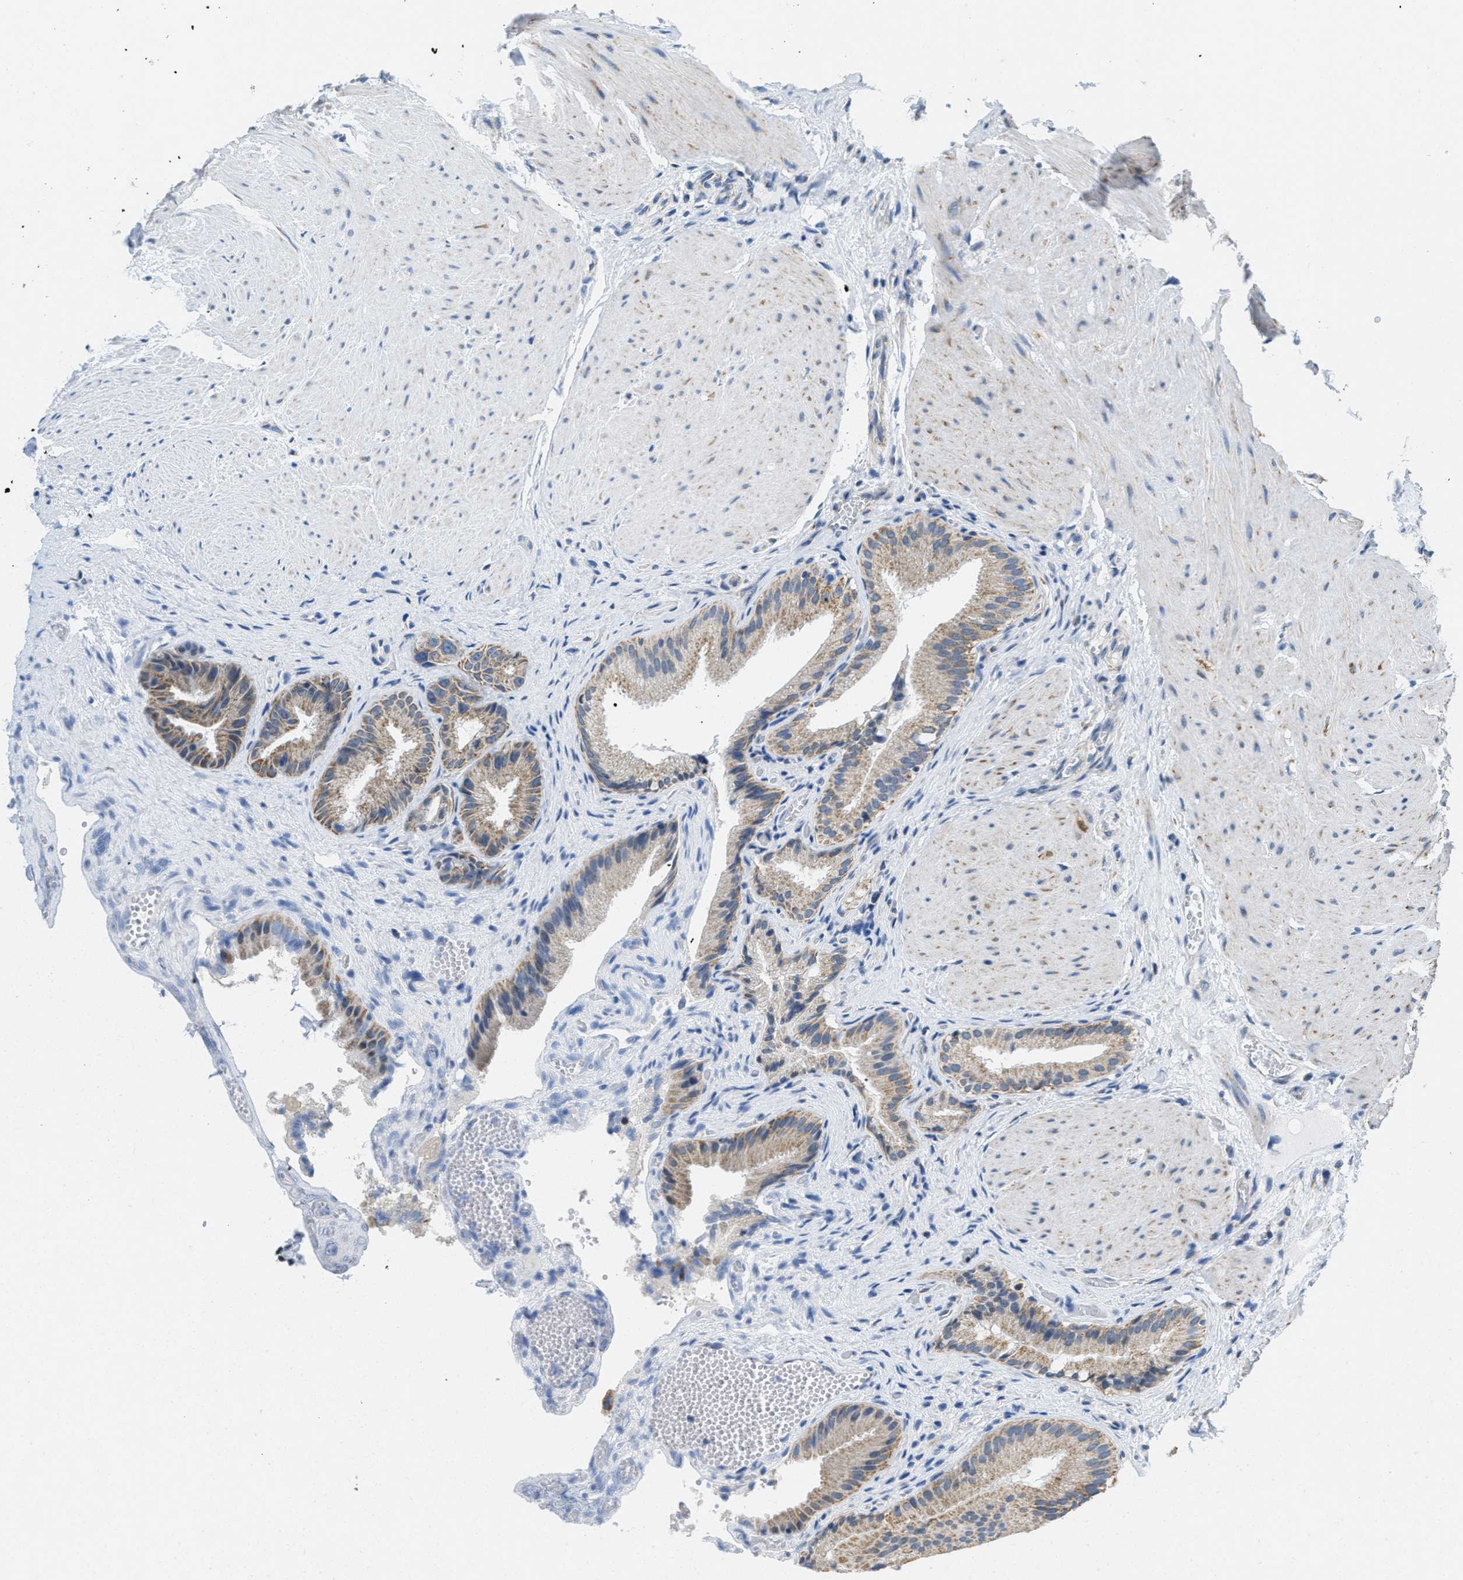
{"staining": {"intensity": "moderate", "quantity": ">75%", "location": "cytoplasmic/membranous"}, "tissue": "gallbladder", "cell_type": "Glandular cells", "image_type": "normal", "snomed": [{"axis": "morphology", "description": "Normal tissue, NOS"}, {"axis": "topography", "description": "Gallbladder"}], "caption": "Immunohistochemical staining of benign human gallbladder displays moderate cytoplasmic/membranous protein staining in about >75% of glandular cells. (Brightfield microscopy of DAB IHC at high magnification).", "gene": "TOMM70", "patient": {"sex": "male", "age": 49}}